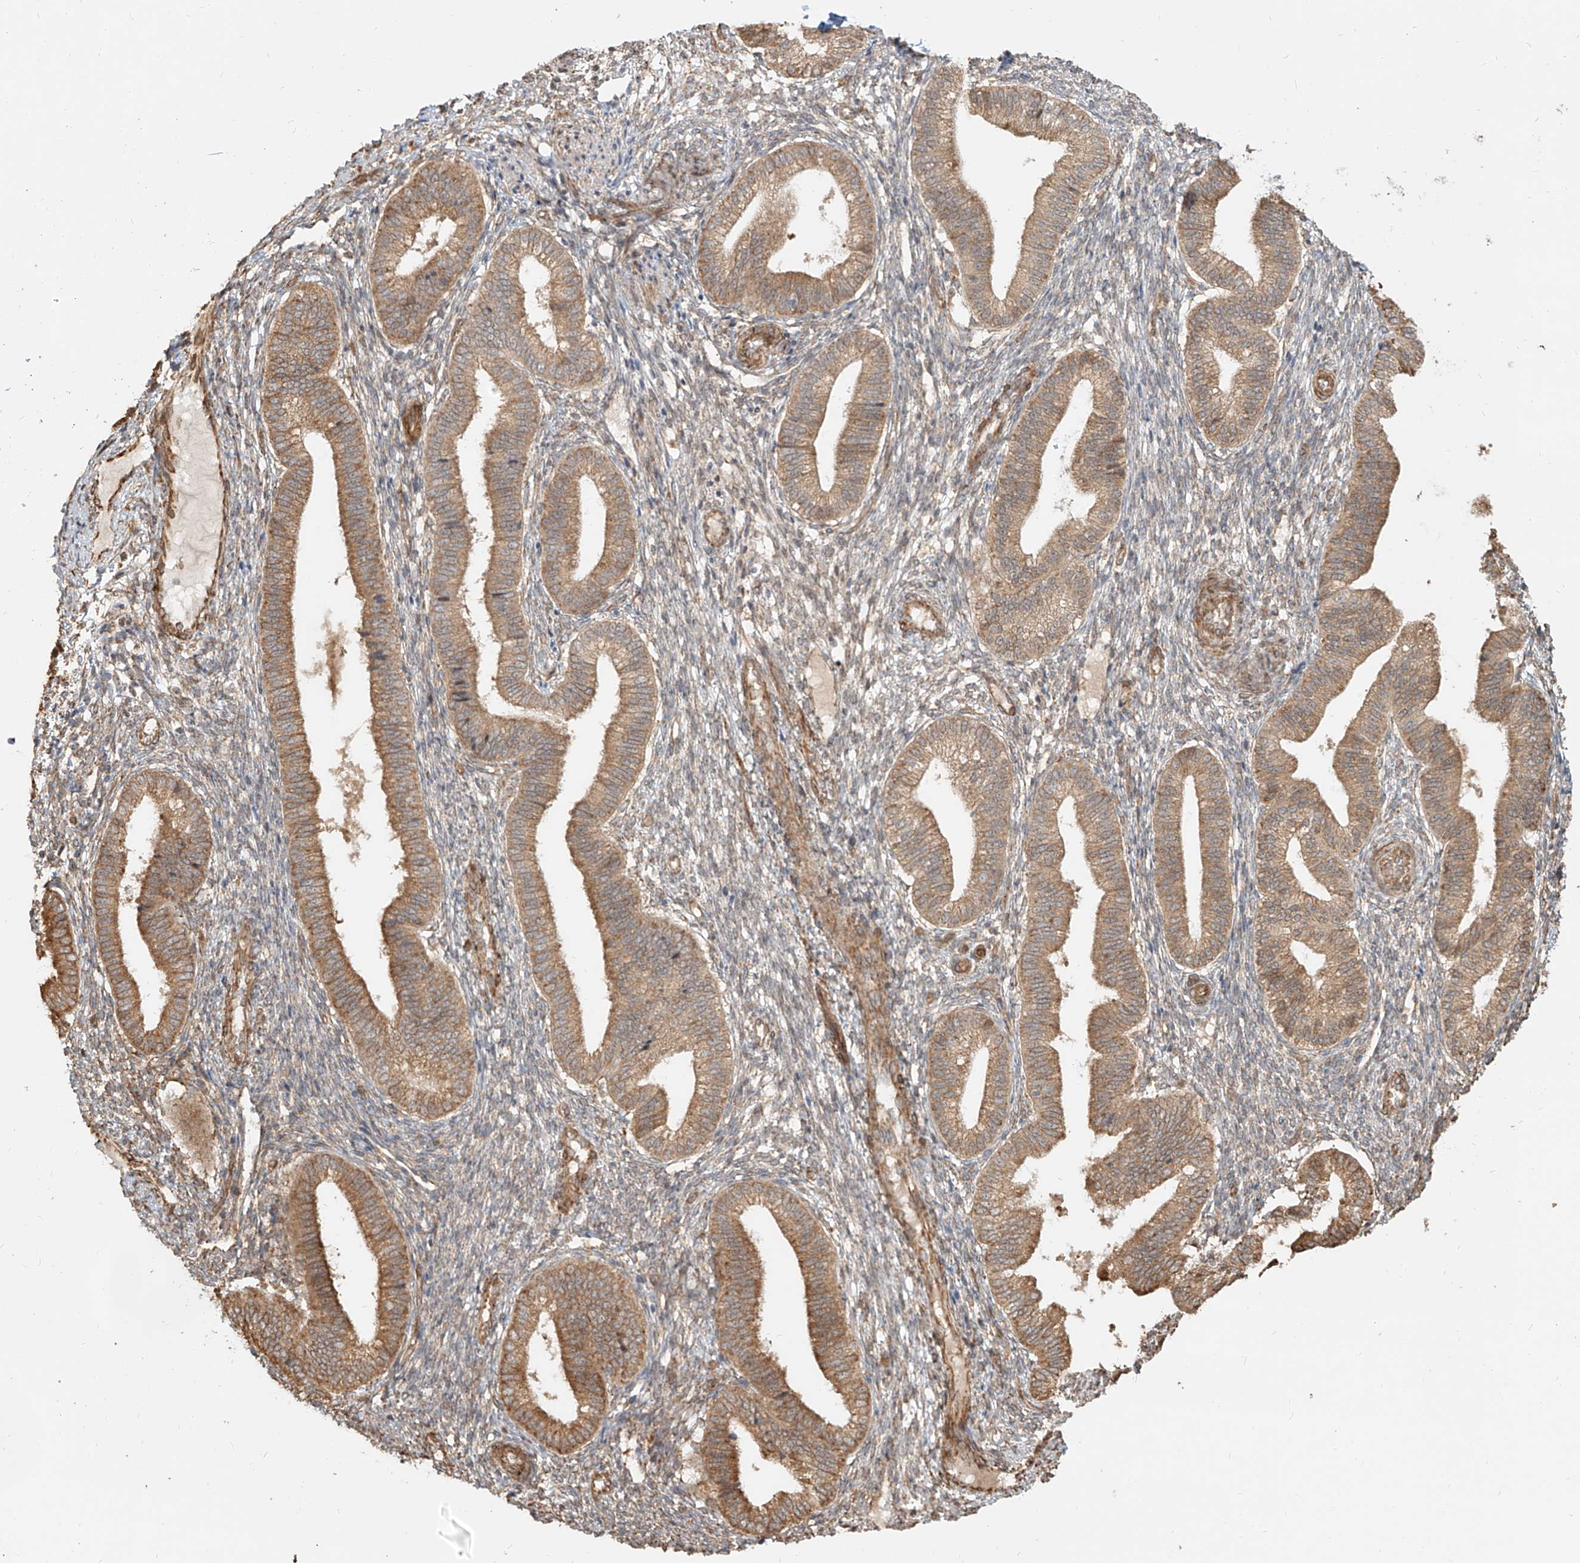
{"staining": {"intensity": "moderate", "quantity": "25%-75%", "location": "cytoplasmic/membranous"}, "tissue": "endometrium", "cell_type": "Cells in endometrial stroma", "image_type": "normal", "snomed": [{"axis": "morphology", "description": "Normal tissue, NOS"}, {"axis": "topography", "description": "Endometrium"}], "caption": "Human endometrium stained for a protein (brown) demonstrates moderate cytoplasmic/membranous positive positivity in about 25%-75% of cells in endometrial stroma.", "gene": "UBE2K", "patient": {"sex": "female", "age": 39}}